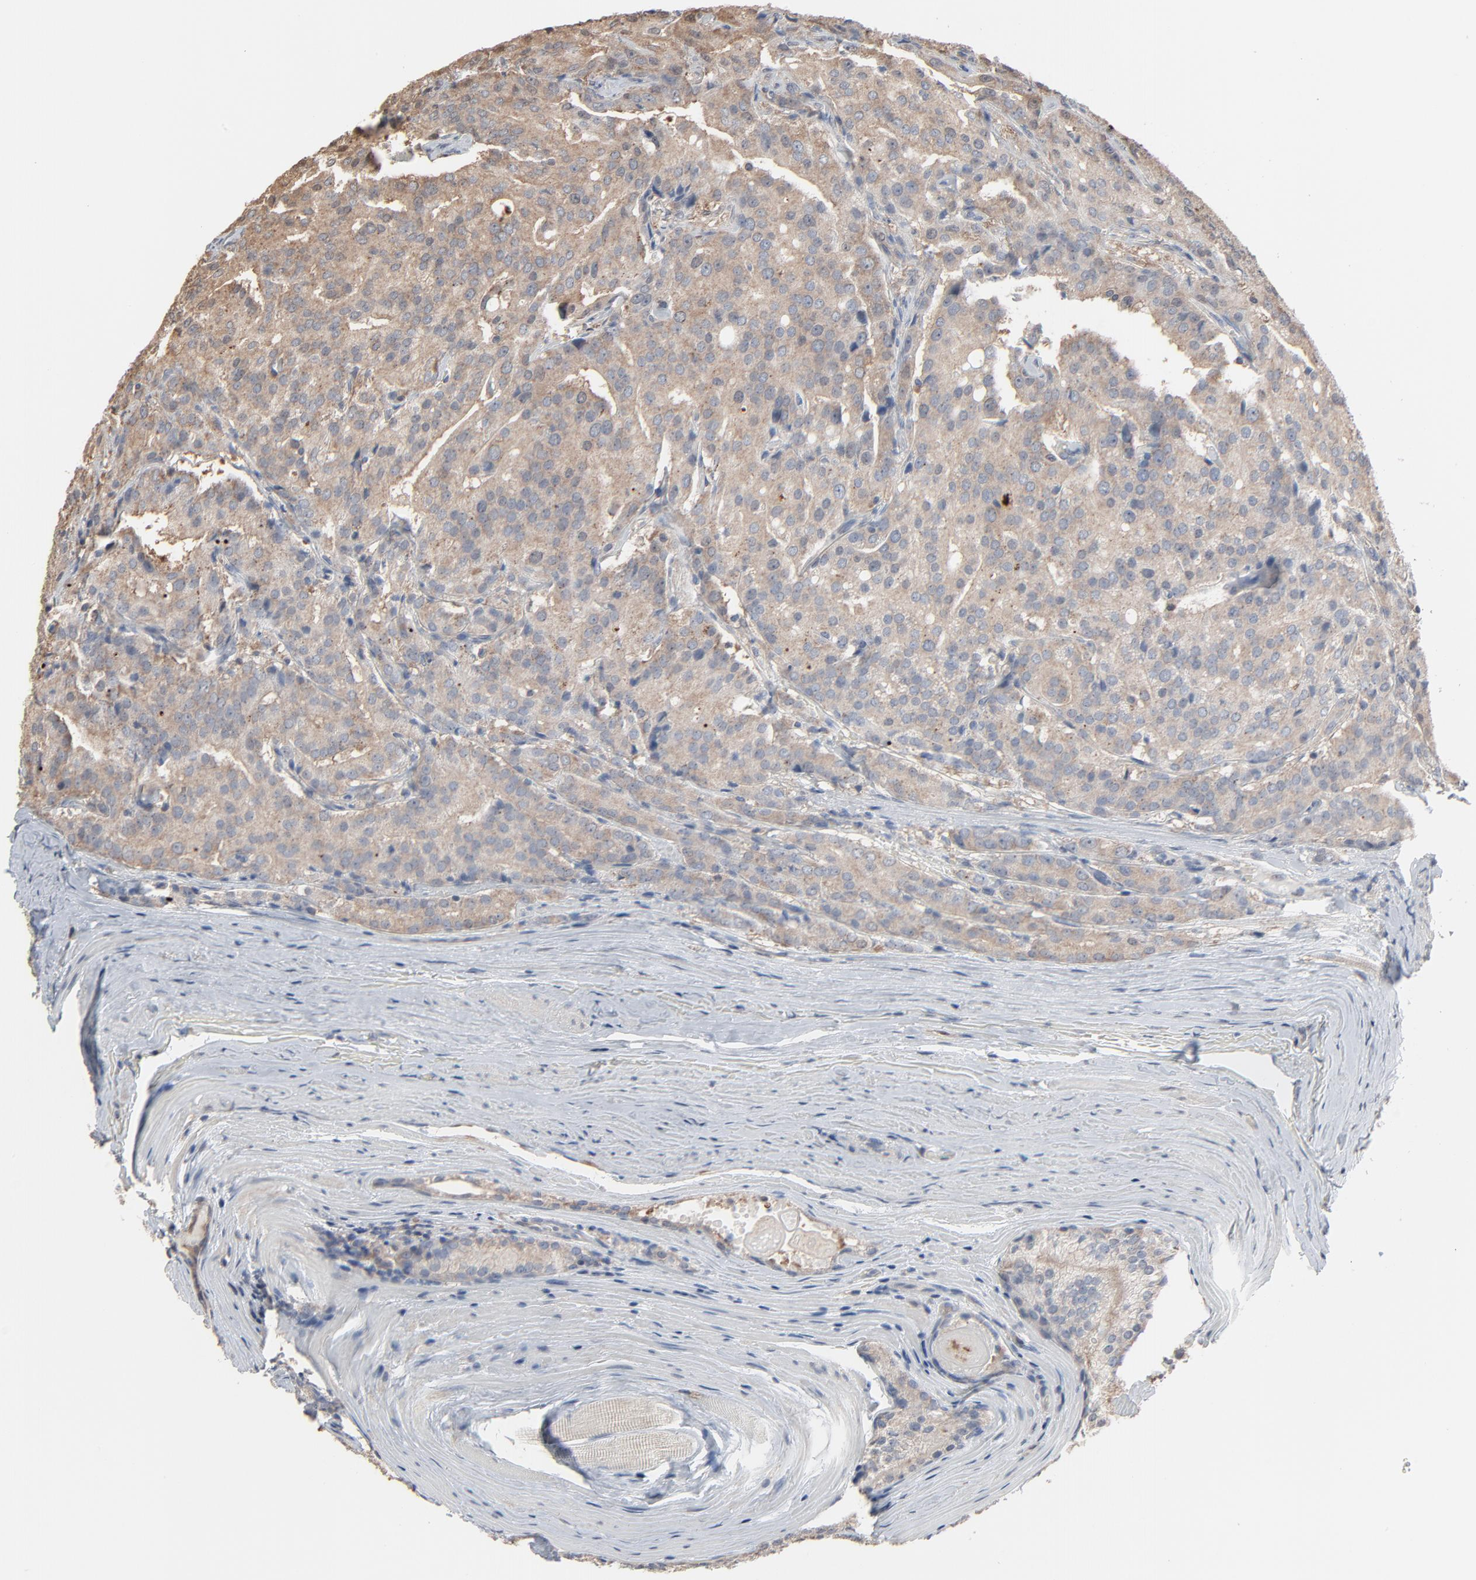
{"staining": {"intensity": "weak", "quantity": ">75%", "location": "cytoplasmic/membranous"}, "tissue": "prostate cancer", "cell_type": "Tumor cells", "image_type": "cancer", "snomed": [{"axis": "morphology", "description": "Adenocarcinoma, Medium grade"}, {"axis": "topography", "description": "Prostate"}], "caption": "Medium-grade adenocarcinoma (prostate) tissue displays weak cytoplasmic/membranous expression in approximately >75% of tumor cells, visualized by immunohistochemistry. The staining was performed using DAB (3,3'-diaminobenzidine), with brown indicating positive protein expression. Nuclei are stained blue with hematoxylin.", "gene": "CCT5", "patient": {"sex": "male", "age": 72}}